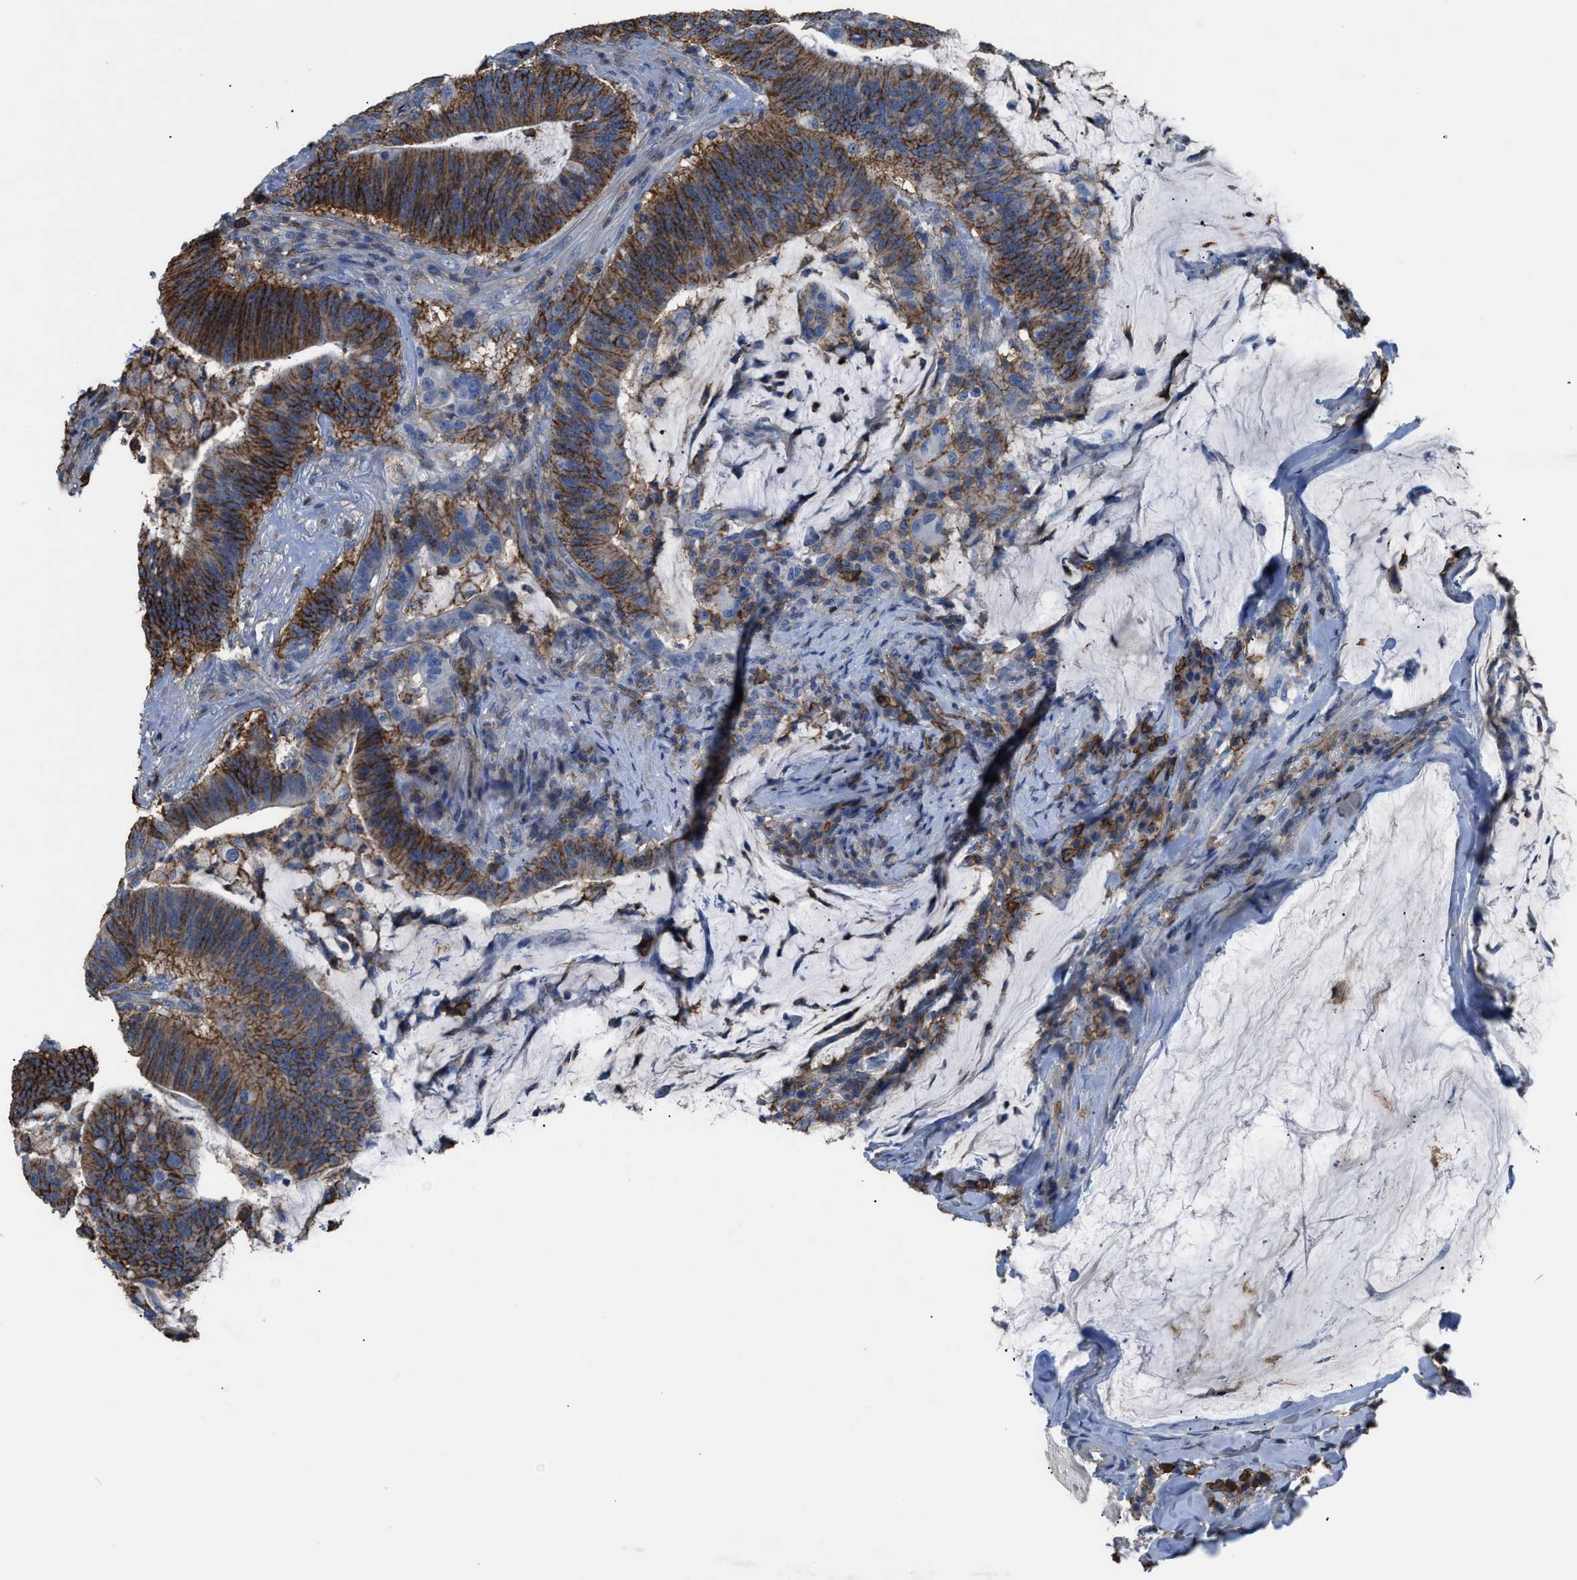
{"staining": {"intensity": "strong", "quantity": ">75%", "location": "cytoplasmic/membranous"}, "tissue": "colorectal cancer", "cell_type": "Tumor cells", "image_type": "cancer", "snomed": [{"axis": "morphology", "description": "Normal tissue, NOS"}, {"axis": "morphology", "description": "Adenocarcinoma, NOS"}, {"axis": "topography", "description": "Colon"}], "caption": "The micrograph demonstrates immunohistochemical staining of colorectal cancer (adenocarcinoma). There is strong cytoplasmic/membranous positivity is seen in approximately >75% of tumor cells.", "gene": "OR51E1", "patient": {"sex": "female", "age": 66}}